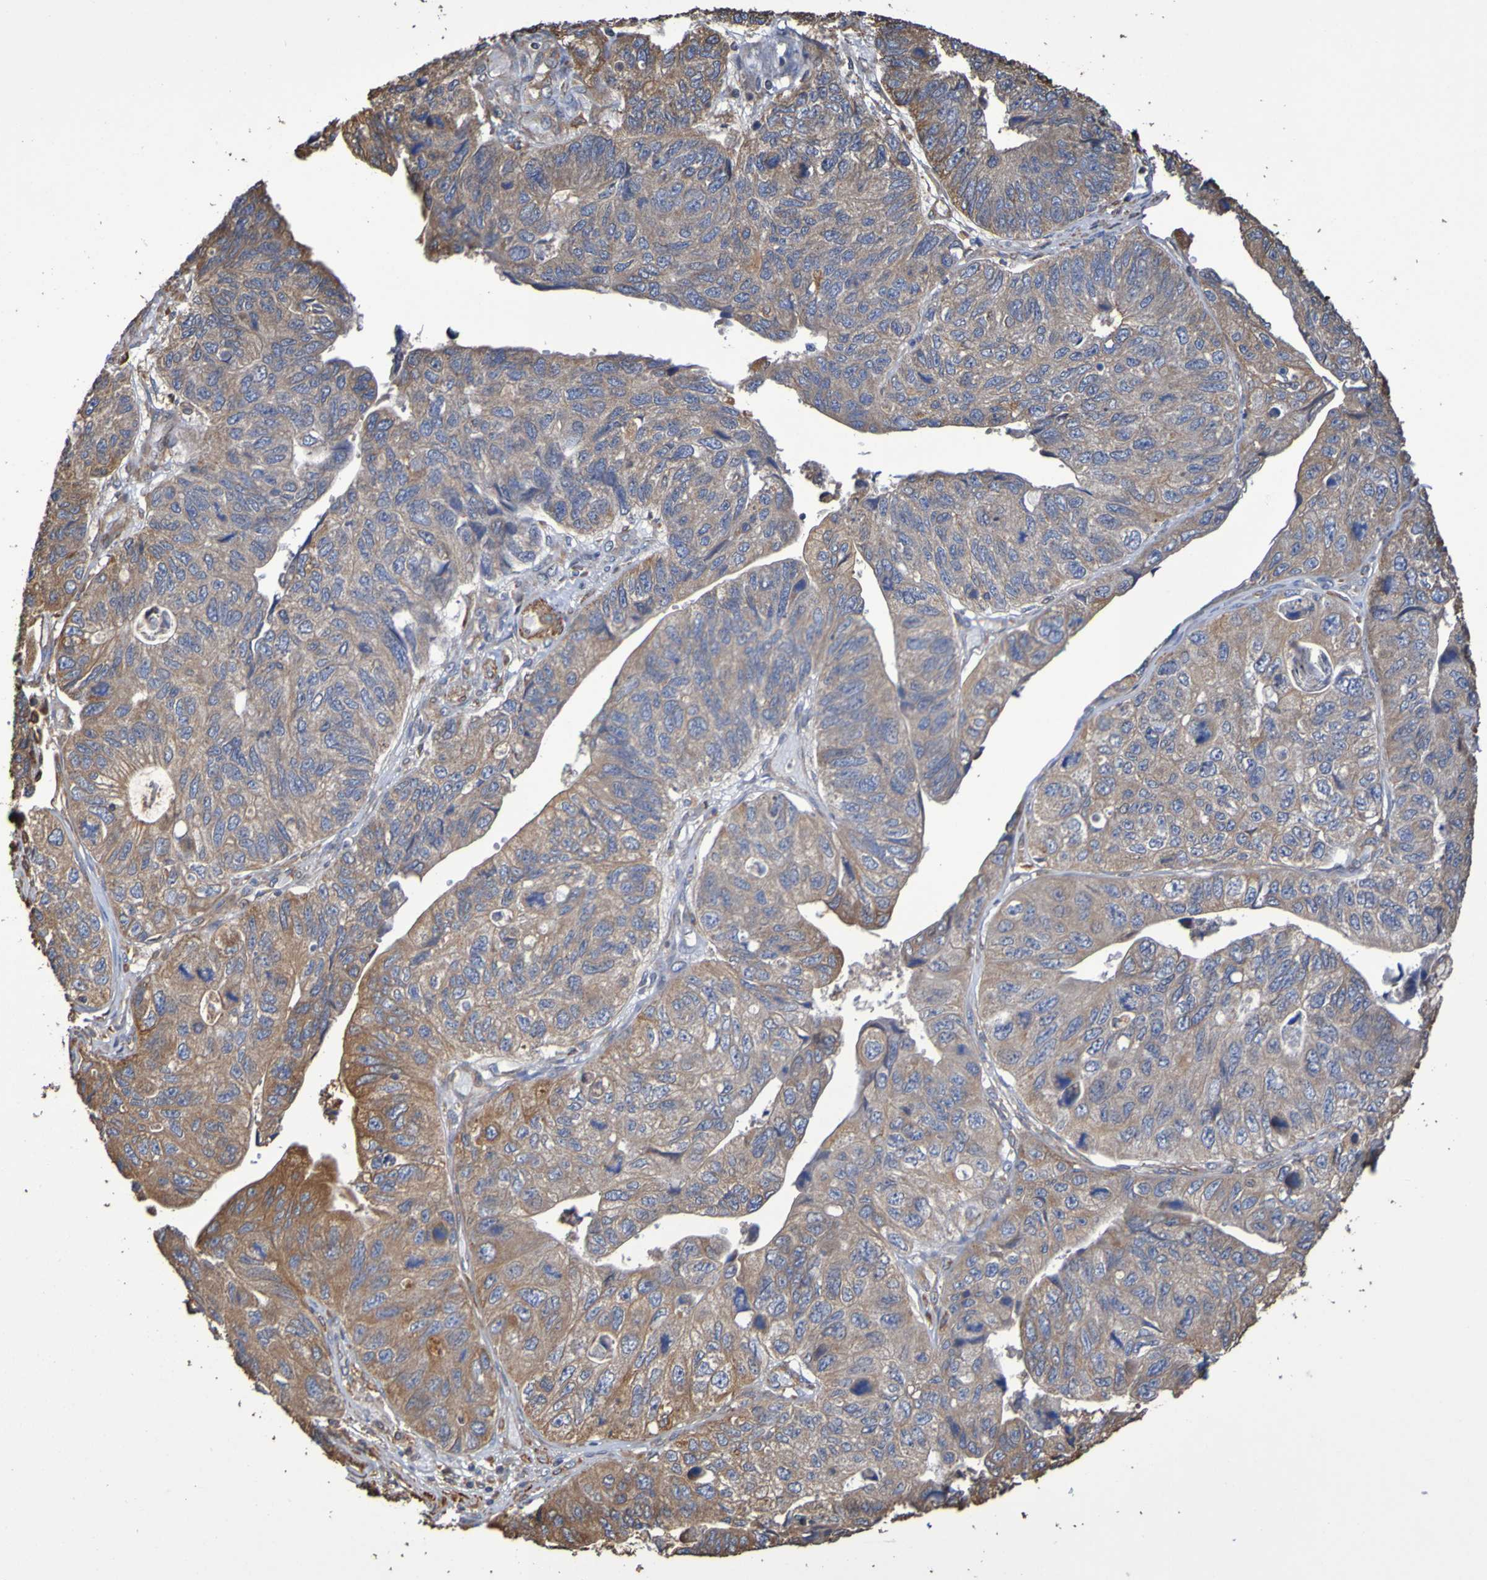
{"staining": {"intensity": "weak", "quantity": ">75%", "location": "cytoplasmic/membranous"}, "tissue": "stomach cancer", "cell_type": "Tumor cells", "image_type": "cancer", "snomed": [{"axis": "morphology", "description": "Adenocarcinoma, NOS"}, {"axis": "topography", "description": "Stomach"}], "caption": "Stomach cancer (adenocarcinoma) tissue reveals weak cytoplasmic/membranous staining in about >75% of tumor cells", "gene": "RAB11A", "patient": {"sex": "male", "age": 59}}